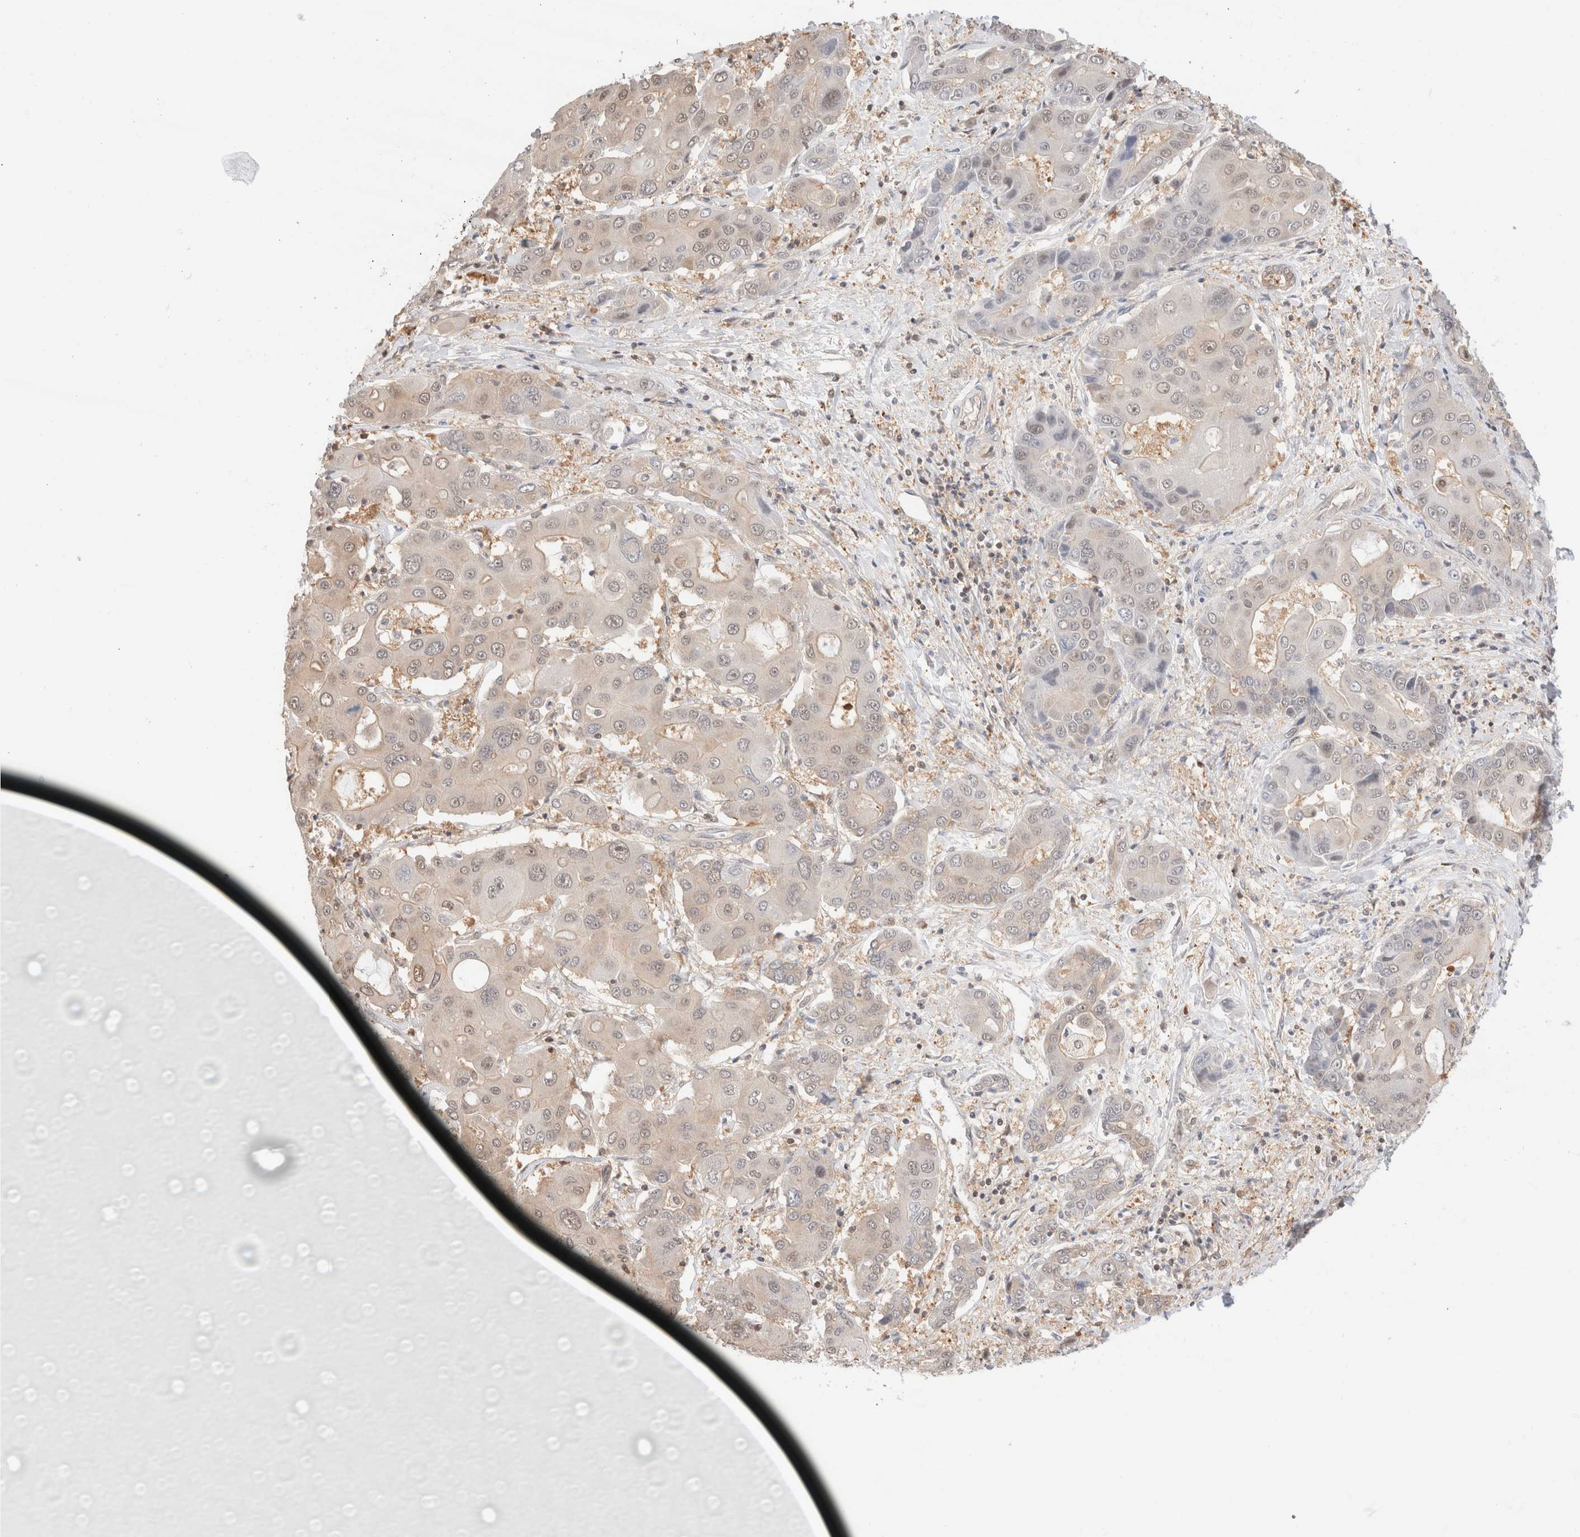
{"staining": {"intensity": "weak", "quantity": "25%-75%", "location": "cytoplasmic/membranous,nuclear"}, "tissue": "liver cancer", "cell_type": "Tumor cells", "image_type": "cancer", "snomed": [{"axis": "morphology", "description": "Cholangiocarcinoma"}, {"axis": "topography", "description": "Liver"}], "caption": "An immunohistochemistry (IHC) photomicrograph of tumor tissue is shown. Protein staining in brown shows weak cytoplasmic/membranous and nuclear positivity in liver cancer (cholangiocarcinoma) within tumor cells. Immunohistochemistry stains the protein of interest in brown and the nuclei are stained blue.", "gene": "C17orf97", "patient": {"sex": "male", "age": 67}}